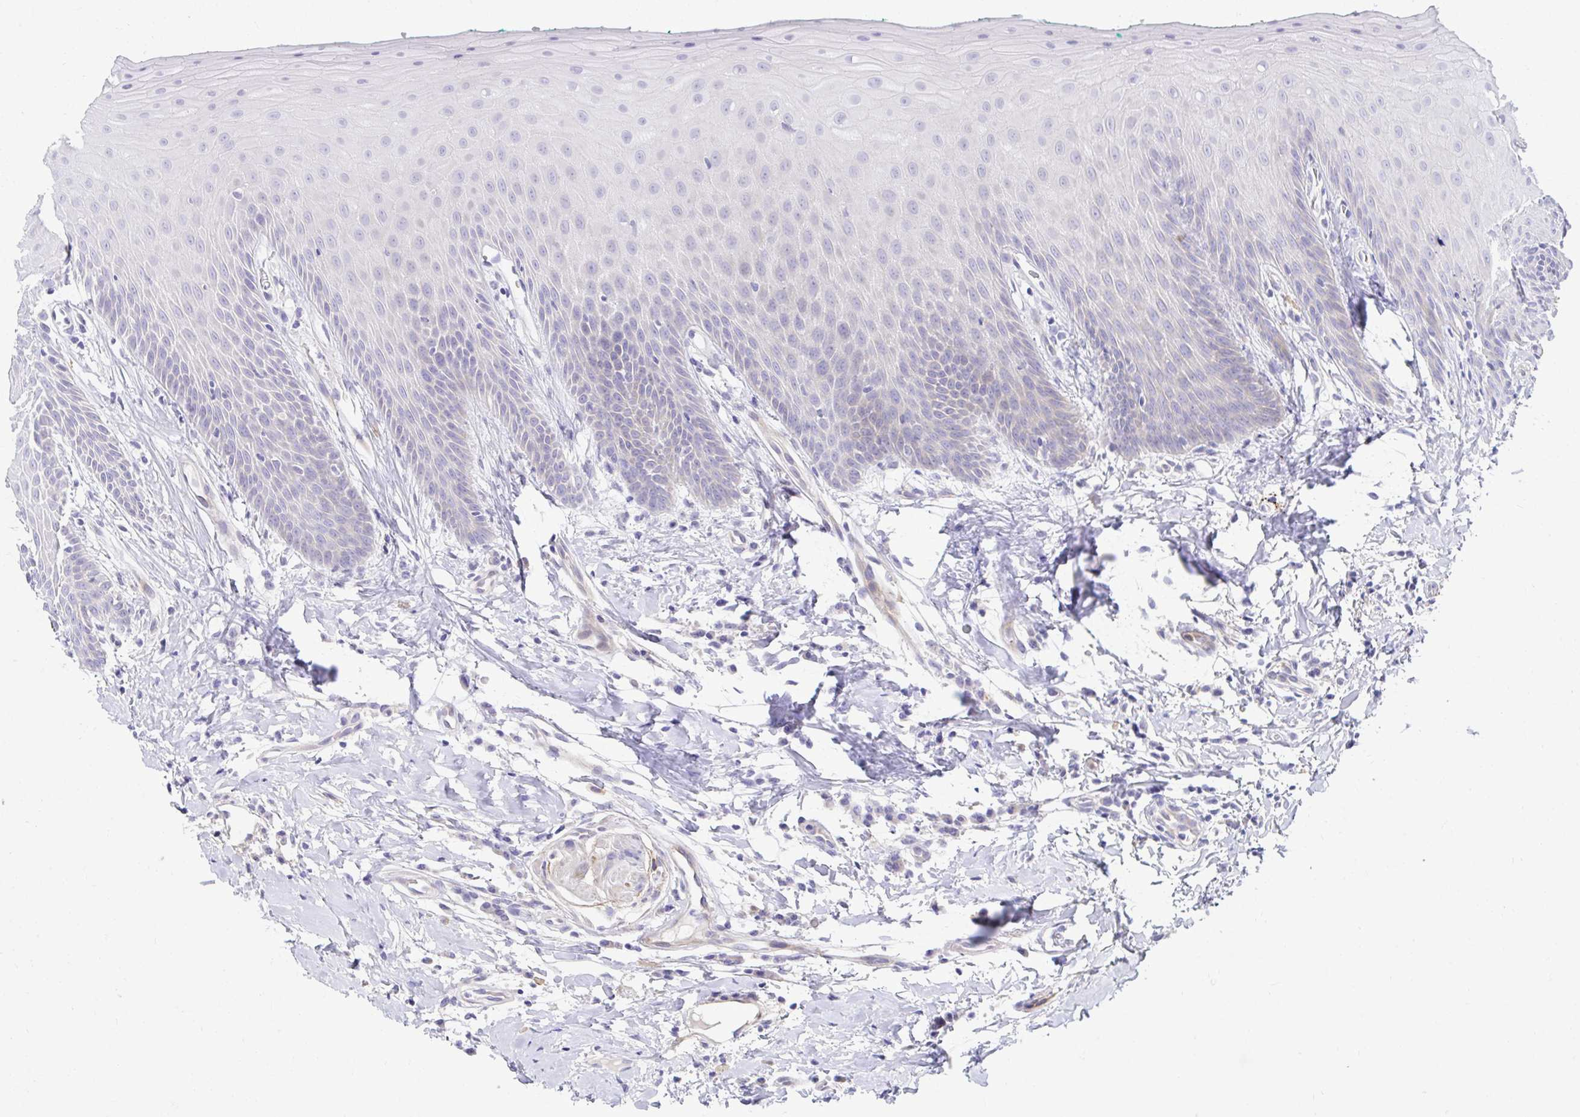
{"staining": {"intensity": "negative", "quantity": "none", "location": "none"}, "tissue": "oral mucosa", "cell_type": "Squamous epithelial cells", "image_type": "normal", "snomed": [{"axis": "morphology", "description": "Normal tissue, NOS"}, {"axis": "topography", "description": "Oral tissue"}, {"axis": "topography", "description": "Tounge, NOS"}], "caption": "Unremarkable oral mucosa was stained to show a protein in brown. There is no significant positivity in squamous epithelial cells. Brightfield microscopy of IHC stained with DAB (3,3'-diaminobenzidine) (brown) and hematoxylin (blue), captured at high magnification.", "gene": "MED9", "patient": {"sex": "female", "age": 62}}